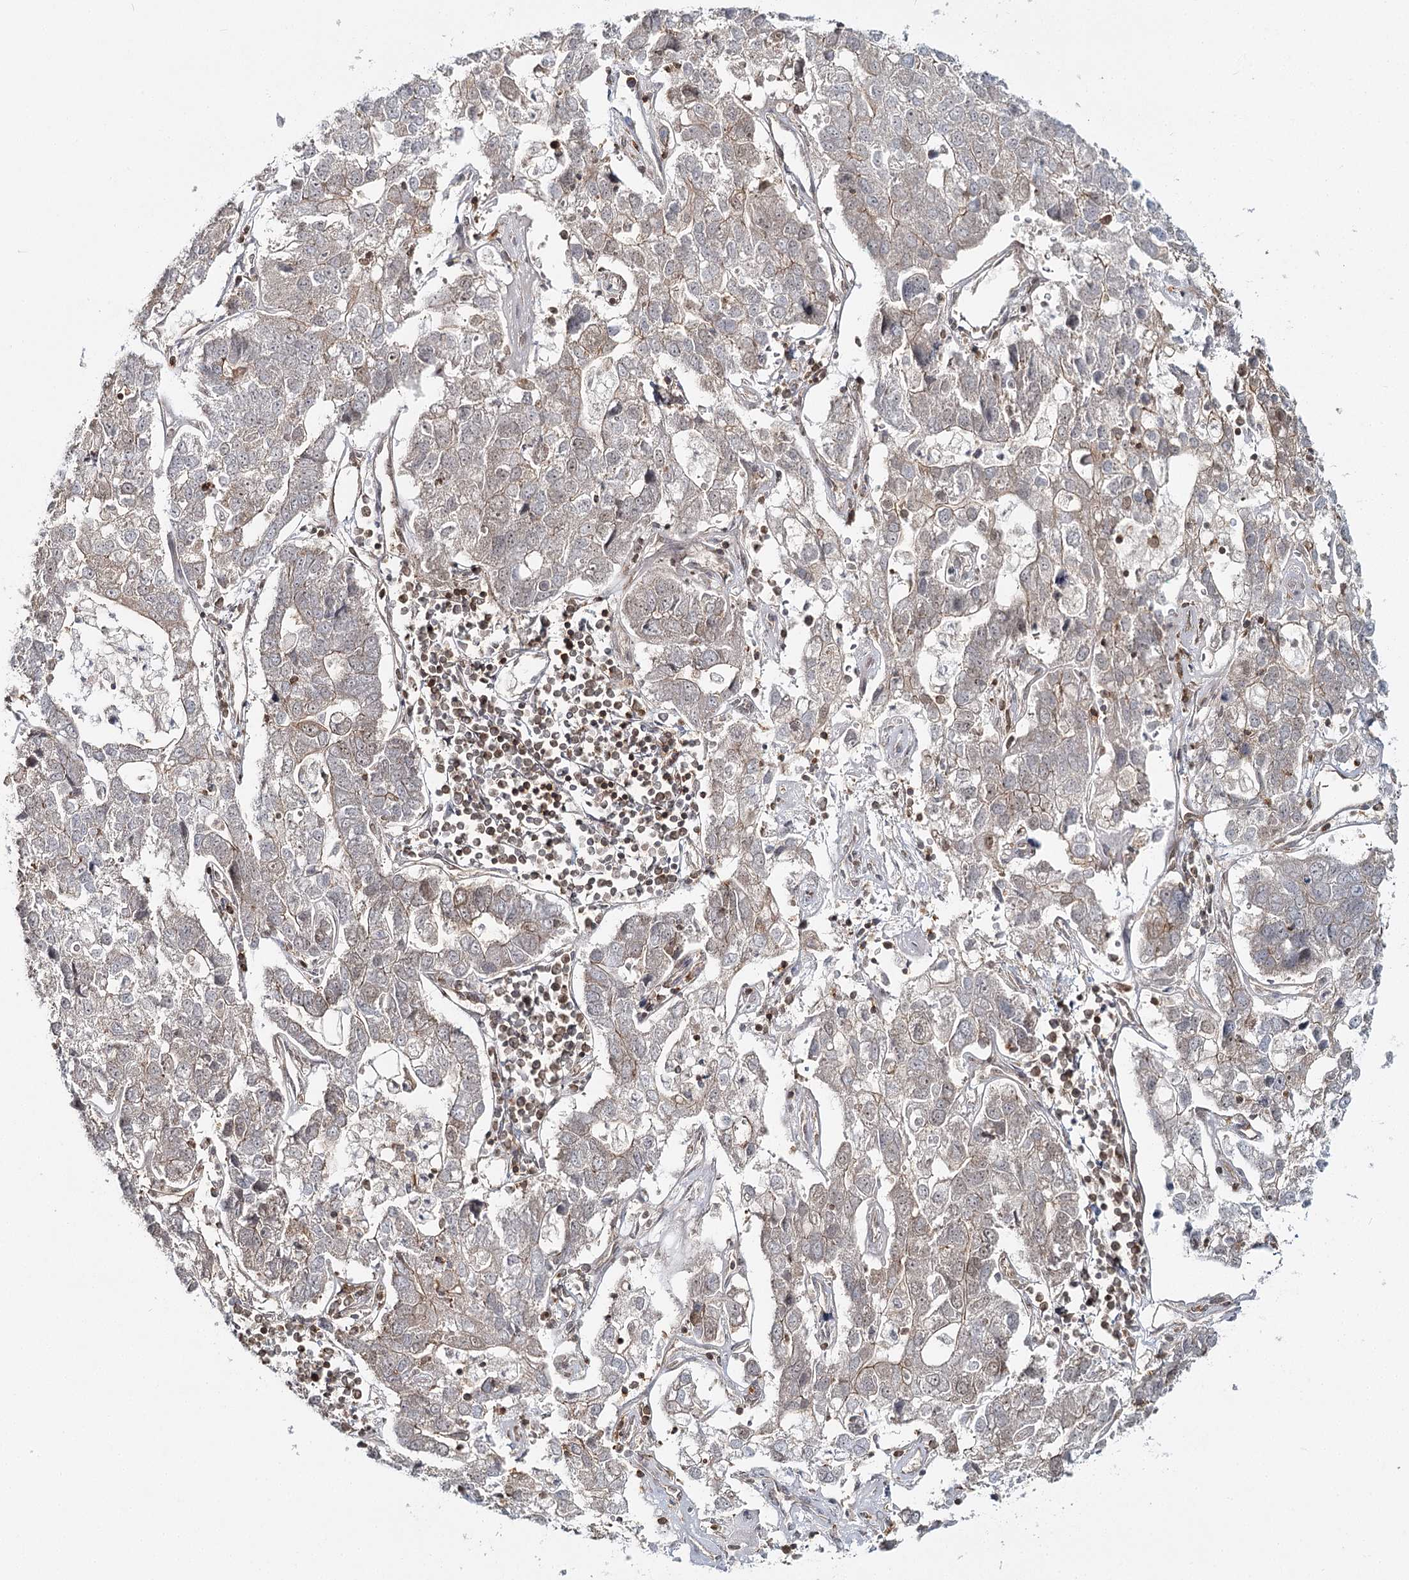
{"staining": {"intensity": "weak", "quantity": "<25%", "location": "cytoplasmic/membranous"}, "tissue": "pancreatic cancer", "cell_type": "Tumor cells", "image_type": "cancer", "snomed": [{"axis": "morphology", "description": "Adenocarcinoma, NOS"}, {"axis": "topography", "description": "Pancreas"}], "caption": "Tumor cells are negative for brown protein staining in pancreatic cancer (adenocarcinoma).", "gene": "FAM120B", "patient": {"sex": "female", "age": 61}}